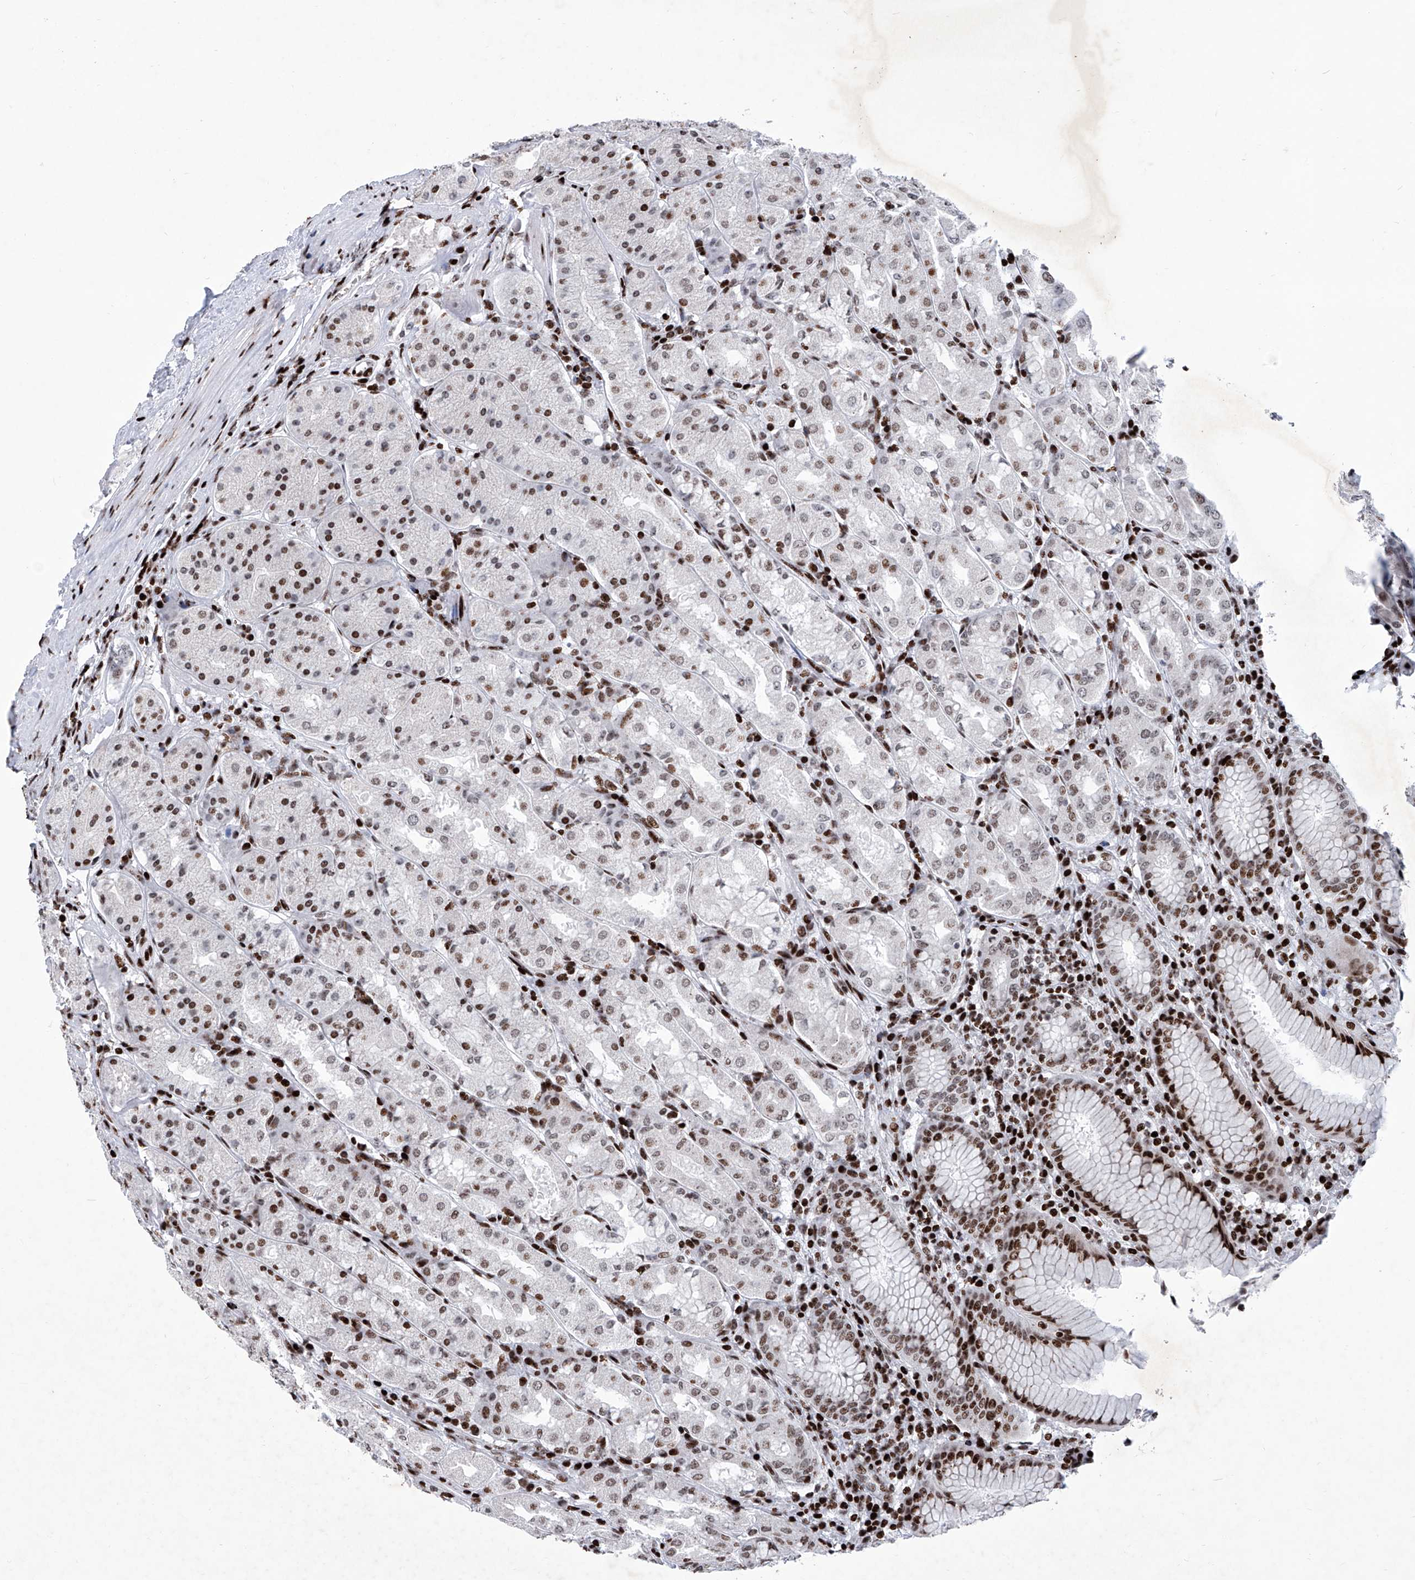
{"staining": {"intensity": "moderate", "quantity": ">75%", "location": "nuclear"}, "tissue": "stomach", "cell_type": "Glandular cells", "image_type": "normal", "snomed": [{"axis": "morphology", "description": "Normal tissue, NOS"}, {"axis": "topography", "description": "Stomach"}, {"axis": "topography", "description": "Stomach, lower"}], "caption": "Glandular cells display medium levels of moderate nuclear staining in about >75% of cells in normal human stomach. The staining was performed using DAB to visualize the protein expression in brown, while the nuclei were stained in blue with hematoxylin (Magnification: 20x).", "gene": "HEY2", "patient": {"sex": "female", "age": 56}}